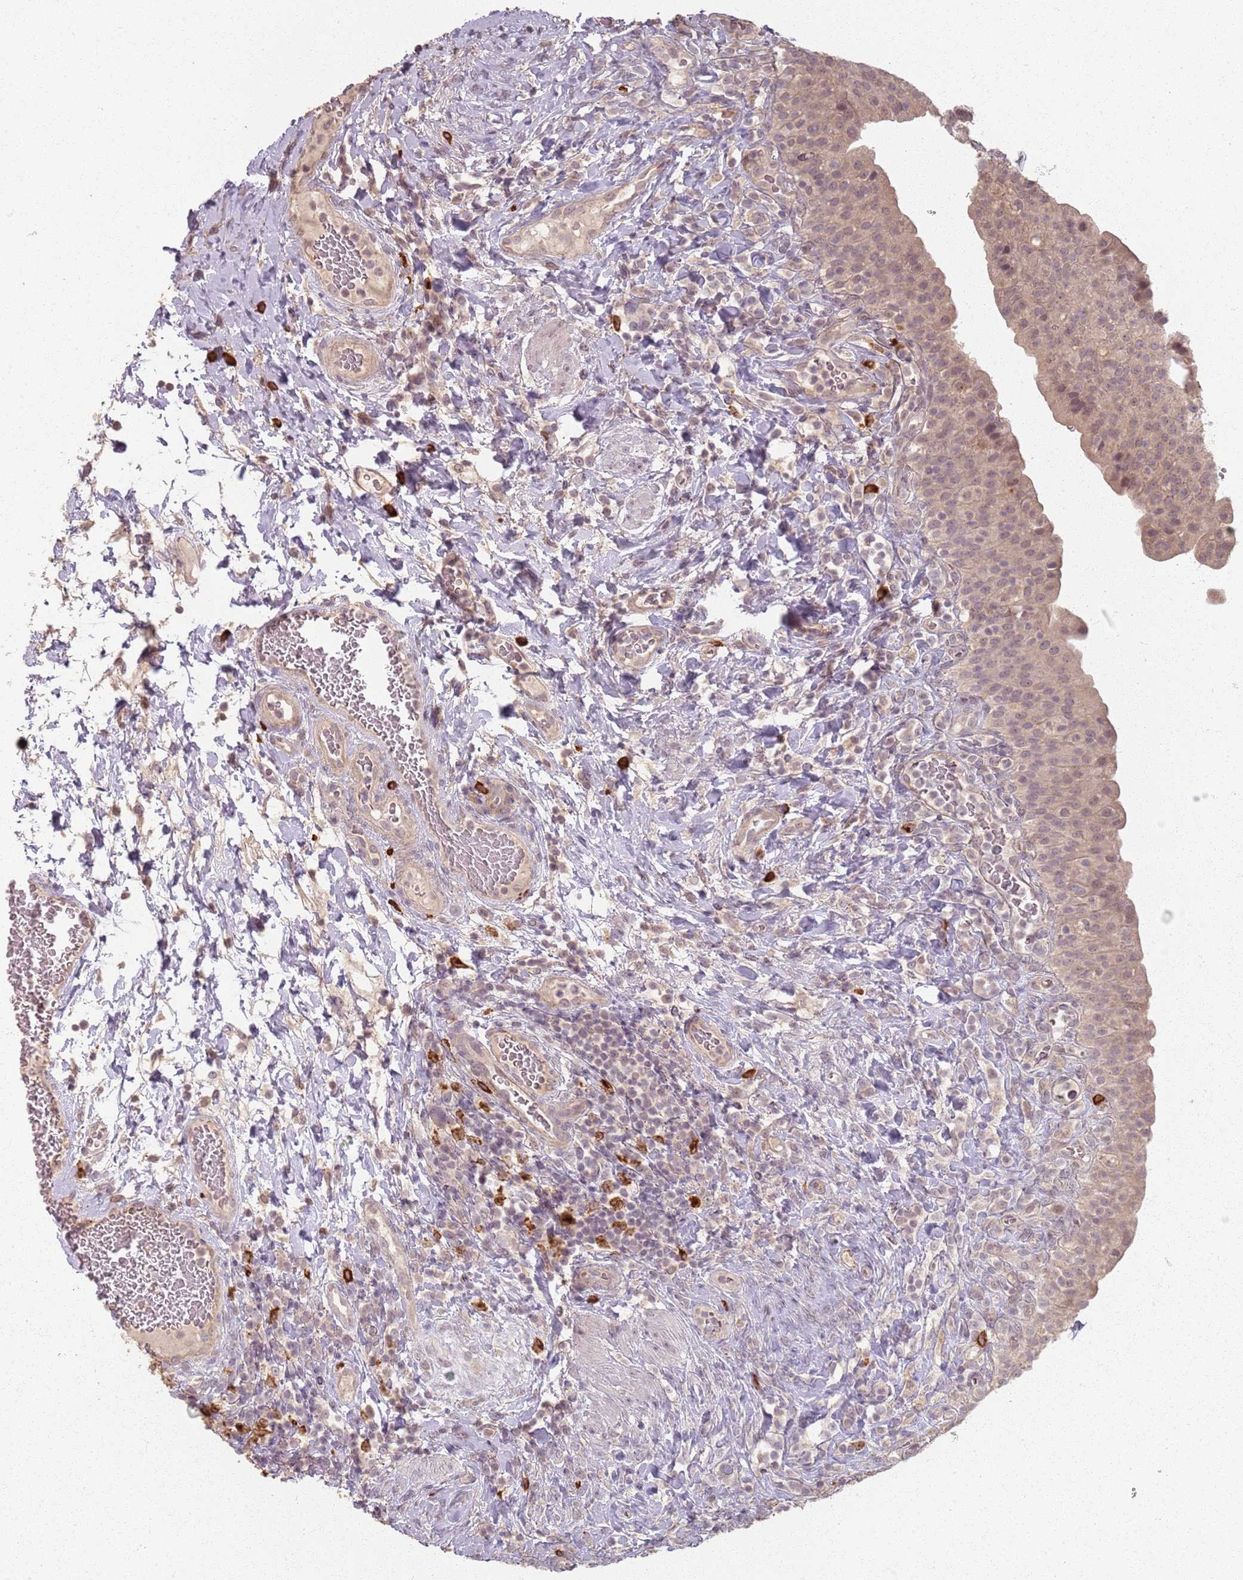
{"staining": {"intensity": "weak", "quantity": ">75%", "location": "cytoplasmic/membranous,nuclear"}, "tissue": "urinary bladder", "cell_type": "Urothelial cells", "image_type": "normal", "snomed": [{"axis": "morphology", "description": "Normal tissue, NOS"}, {"axis": "morphology", "description": "Inflammation, NOS"}, {"axis": "topography", "description": "Urinary bladder"}], "caption": "Approximately >75% of urothelial cells in benign human urinary bladder show weak cytoplasmic/membranous,nuclear protein expression as visualized by brown immunohistochemical staining.", "gene": "CCDC168", "patient": {"sex": "male", "age": 64}}